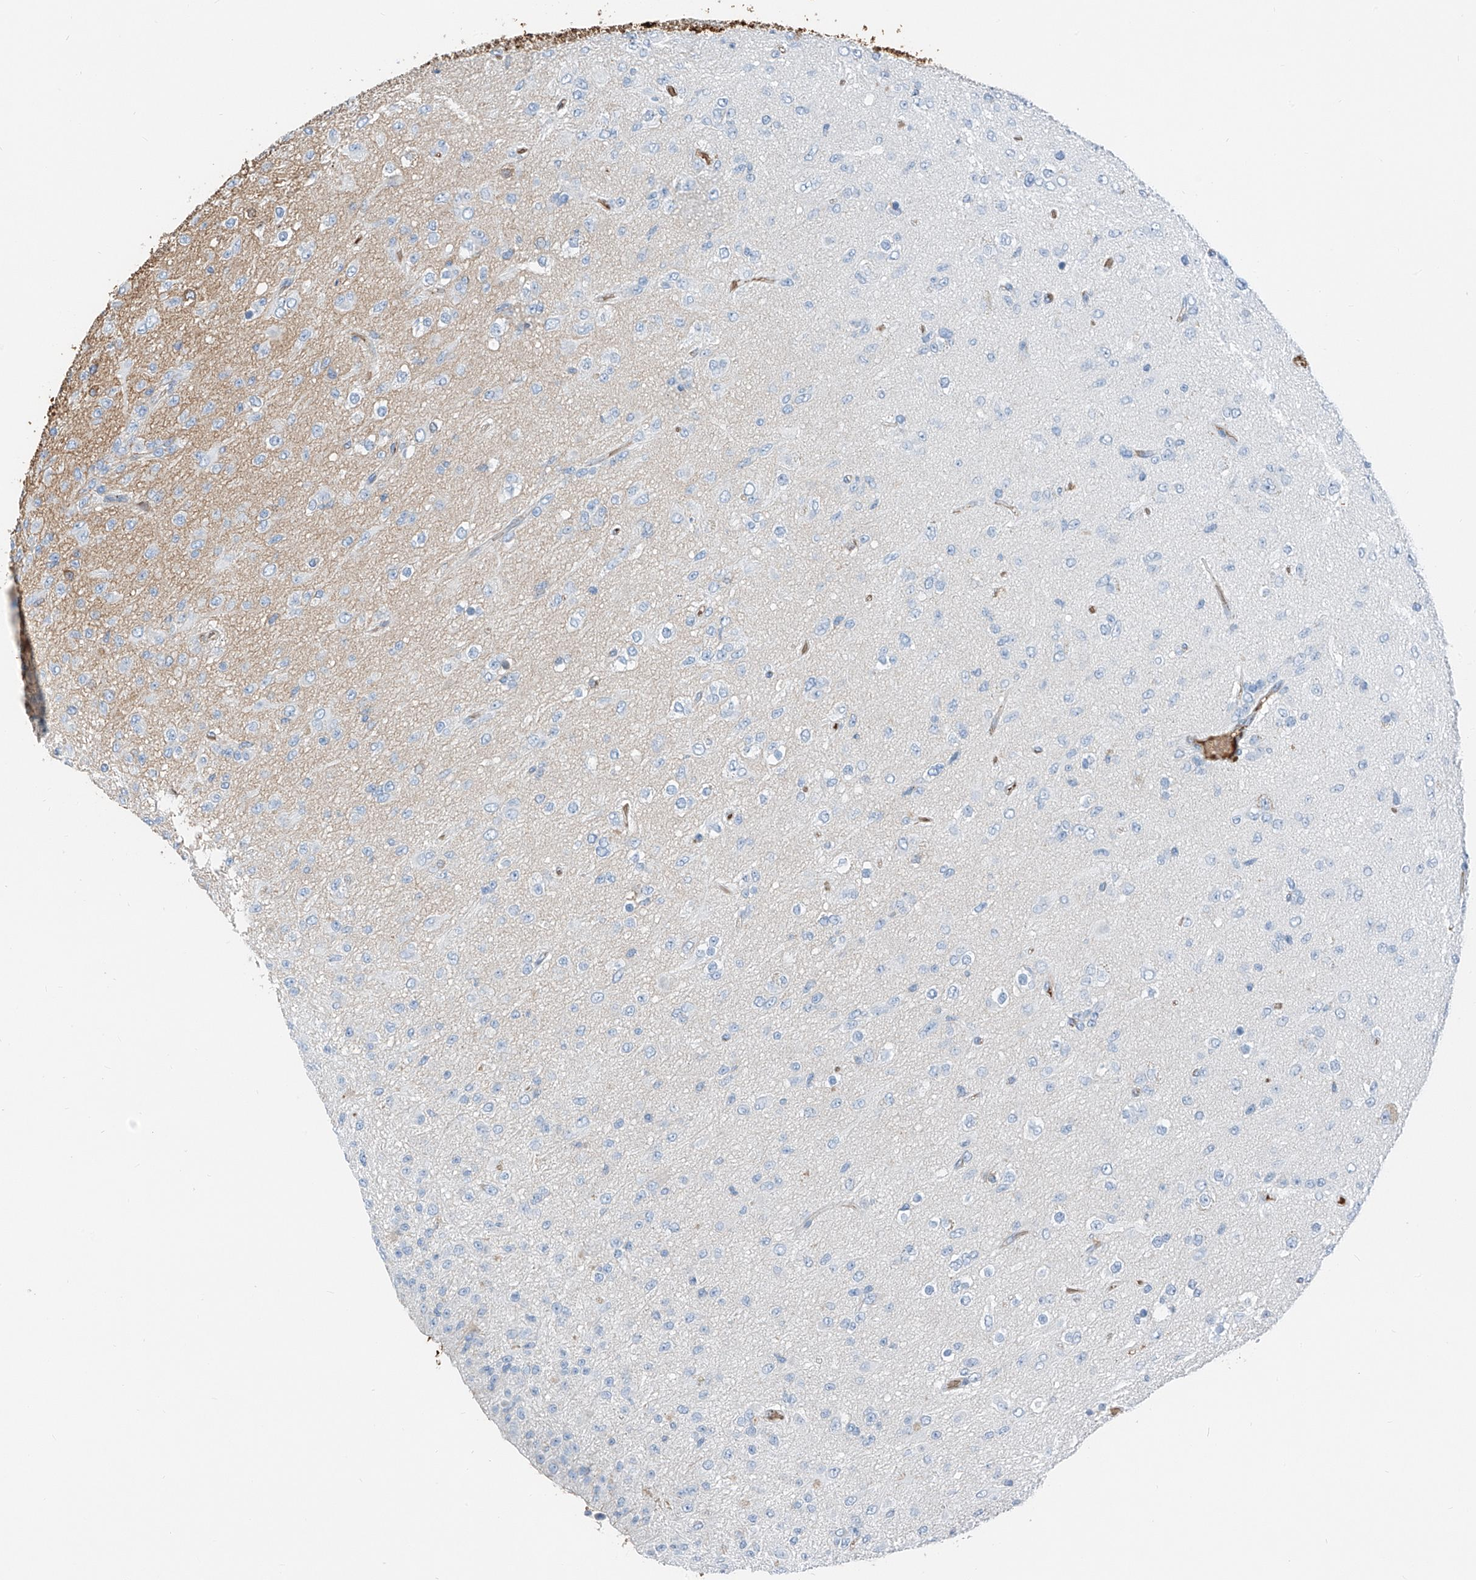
{"staining": {"intensity": "negative", "quantity": "none", "location": "none"}, "tissue": "glioma", "cell_type": "Tumor cells", "image_type": "cancer", "snomed": [{"axis": "morphology", "description": "Glioma, malignant, Low grade"}, {"axis": "topography", "description": "Brain"}], "caption": "Human glioma stained for a protein using IHC displays no positivity in tumor cells.", "gene": "PRSS23", "patient": {"sex": "male", "age": 65}}